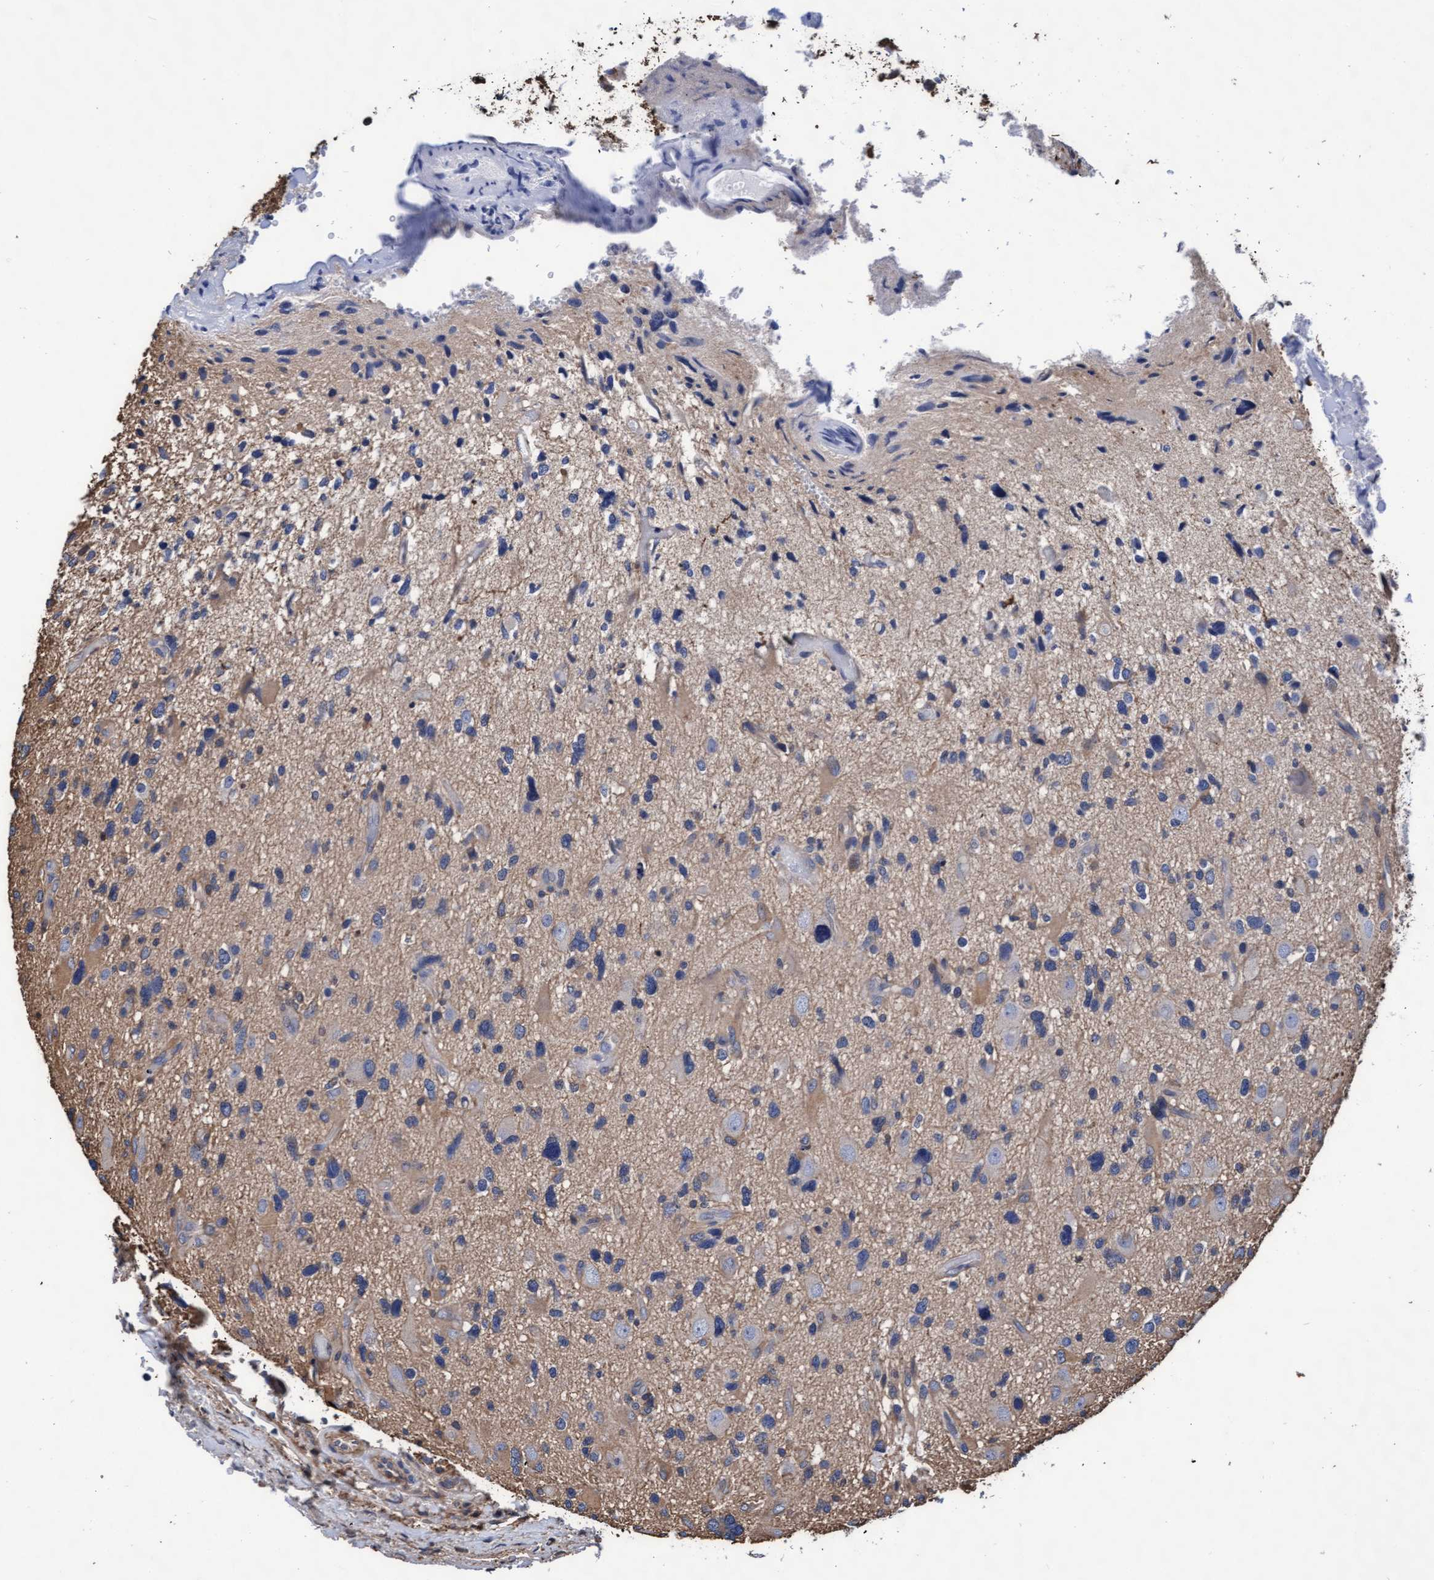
{"staining": {"intensity": "weak", "quantity": "<25%", "location": "cytoplasmic/membranous"}, "tissue": "glioma", "cell_type": "Tumor cells", "image_type": "cancer", "snomed": [{"axis": "morphology", "description": "Glioma, malignant, High grade"}, {"axis": "topography", "description": "Brain"}], "caption": "Immunohistochemical staining of malignant glioma (high-grade) reveals no significant expression in tumor cells.", "gene": "GRHPR", "patient": {"sex": "male", "age": 33}}